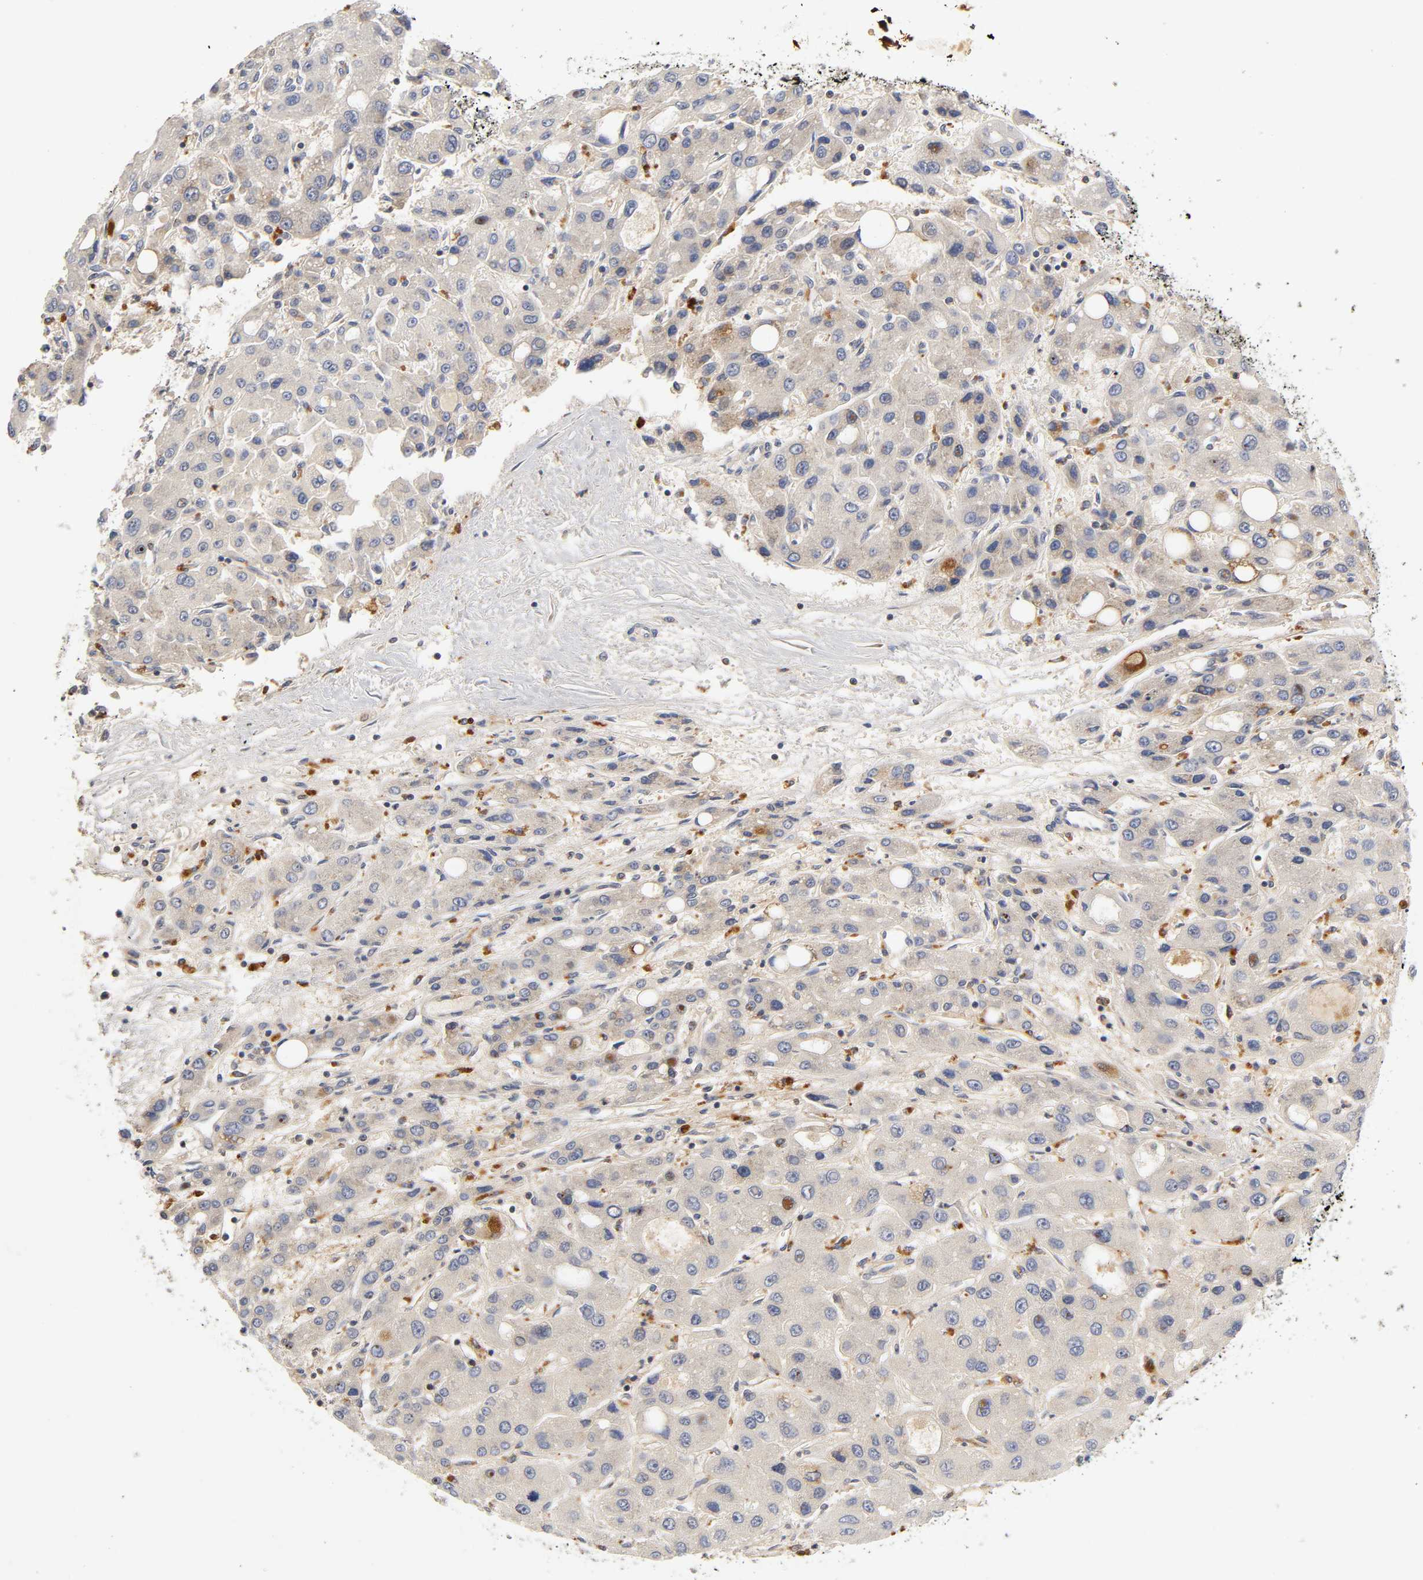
{"staining": {"intensity": "weak", "quantity": "25%-75%", "location": "cytoplasmic/membranous"}, "tissue": "liver cancer", "cell_type": "Tumor cells", "image_type": "cancer", "snomed": [{"axis": "morphology", "description": "Carcinoma, Hepatocellular, NOS"}, {"axis": "topography", "description": "Liver"}], "caption": "Immunohistochemistry micrograph of human liver cancer stained for a protein (brown), which shows low levels of weak cytoplasmic/membranous expression in approximately 25%-75% of tumor cells.", "gene": "RHOA", "patient": {"sex": "male", "age": 55}}